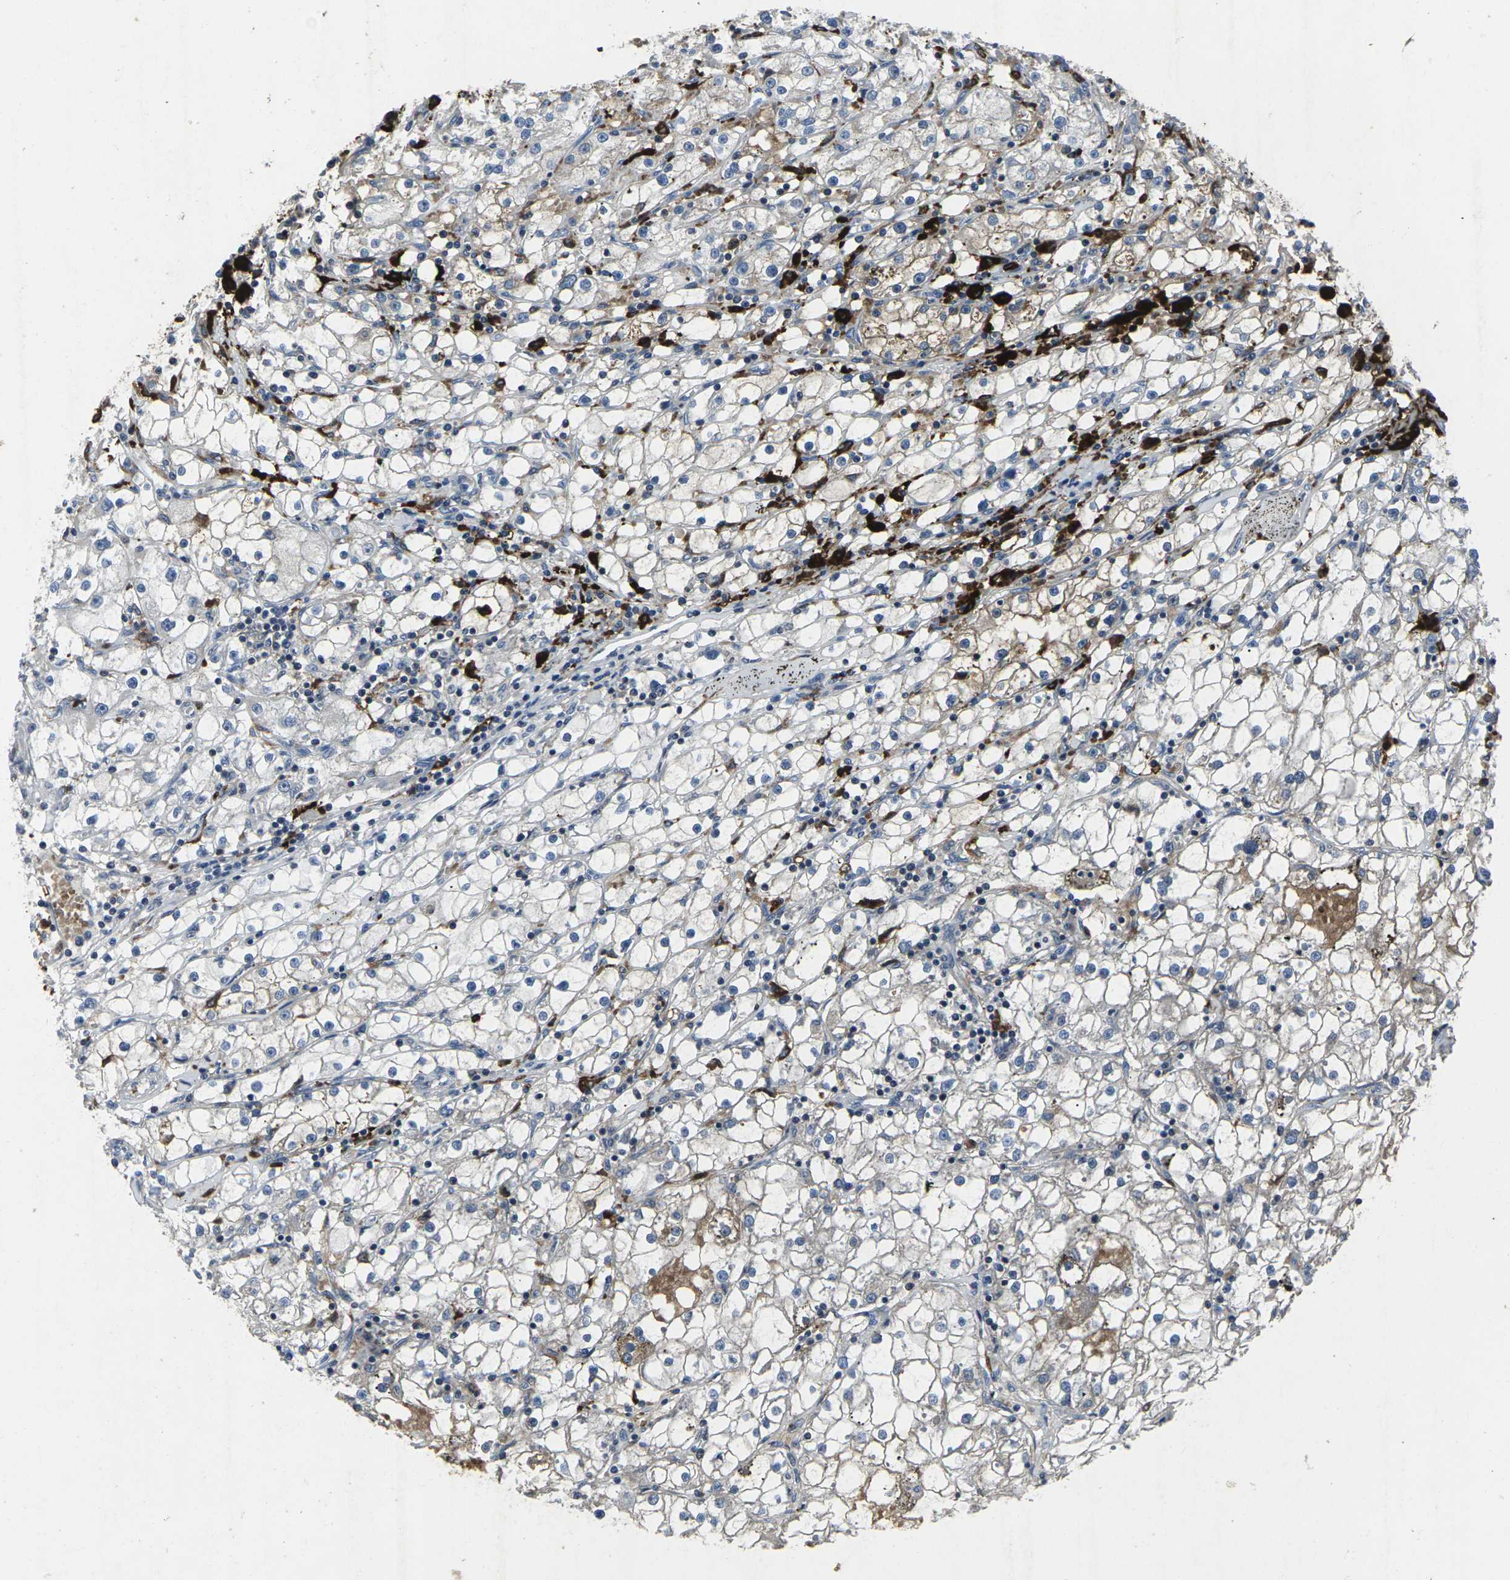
{"staining": {"intensity": "negative", "quantity": "none", "location": "none"}, "tissue": "renal cancer", "cell_type": "Tumor cells", "image_type": "cancer", "snomed": [{"axis": "morphology", "description": "Adenocarcinoma, NOS"}, {"axis": "topography", "description": "Kidney"}], "caption": "Immunohistochemistry of human renal cancer (adenocarcinoma) demonstrates no expression in tumor cells.", "gene": "STAT4", "patient": {"sex": "male", "age": 56}}